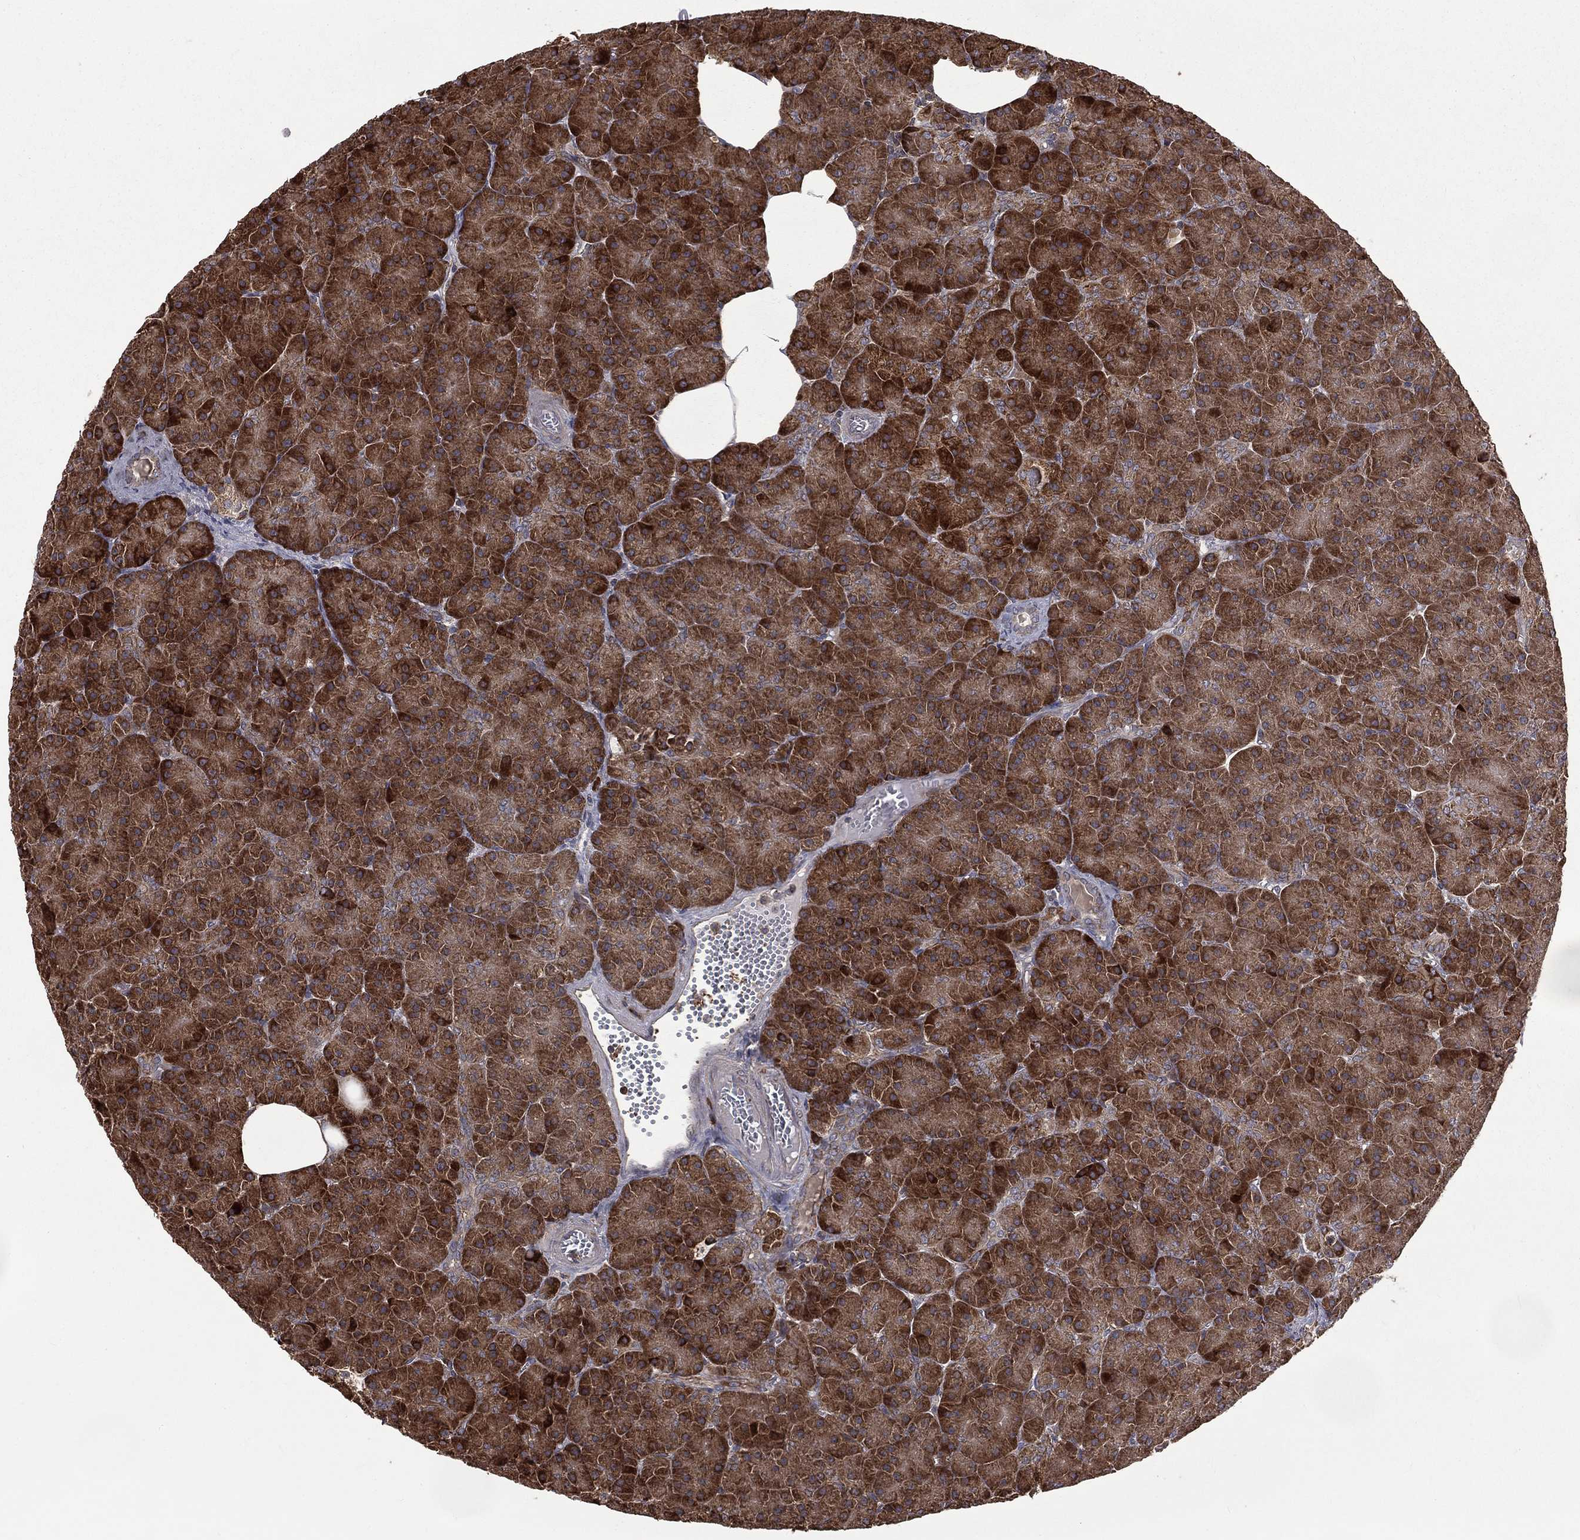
{"staining": {"intensity": "strong", "quantity": ">75%", "location": "cytoplasmic/membranous"}, "tissue": "pancreas", "cell_type": "Exocrine glandular cells", "image_type": "normal", "snomed": [{"axis": "morphology", "description": "Normal tissue, NOS"}, {"axis": "topography", "description": "Pancreas"}], "caption": "Protein expression by immunohistochemistry (IHC) demonstrates strong cytoplasmic/membranous positivity in approximately >75% of exocrine glandular cells in normal pancreas.", "gene": "OLFML1", "patient": {"sex": "male", "age": 61}}